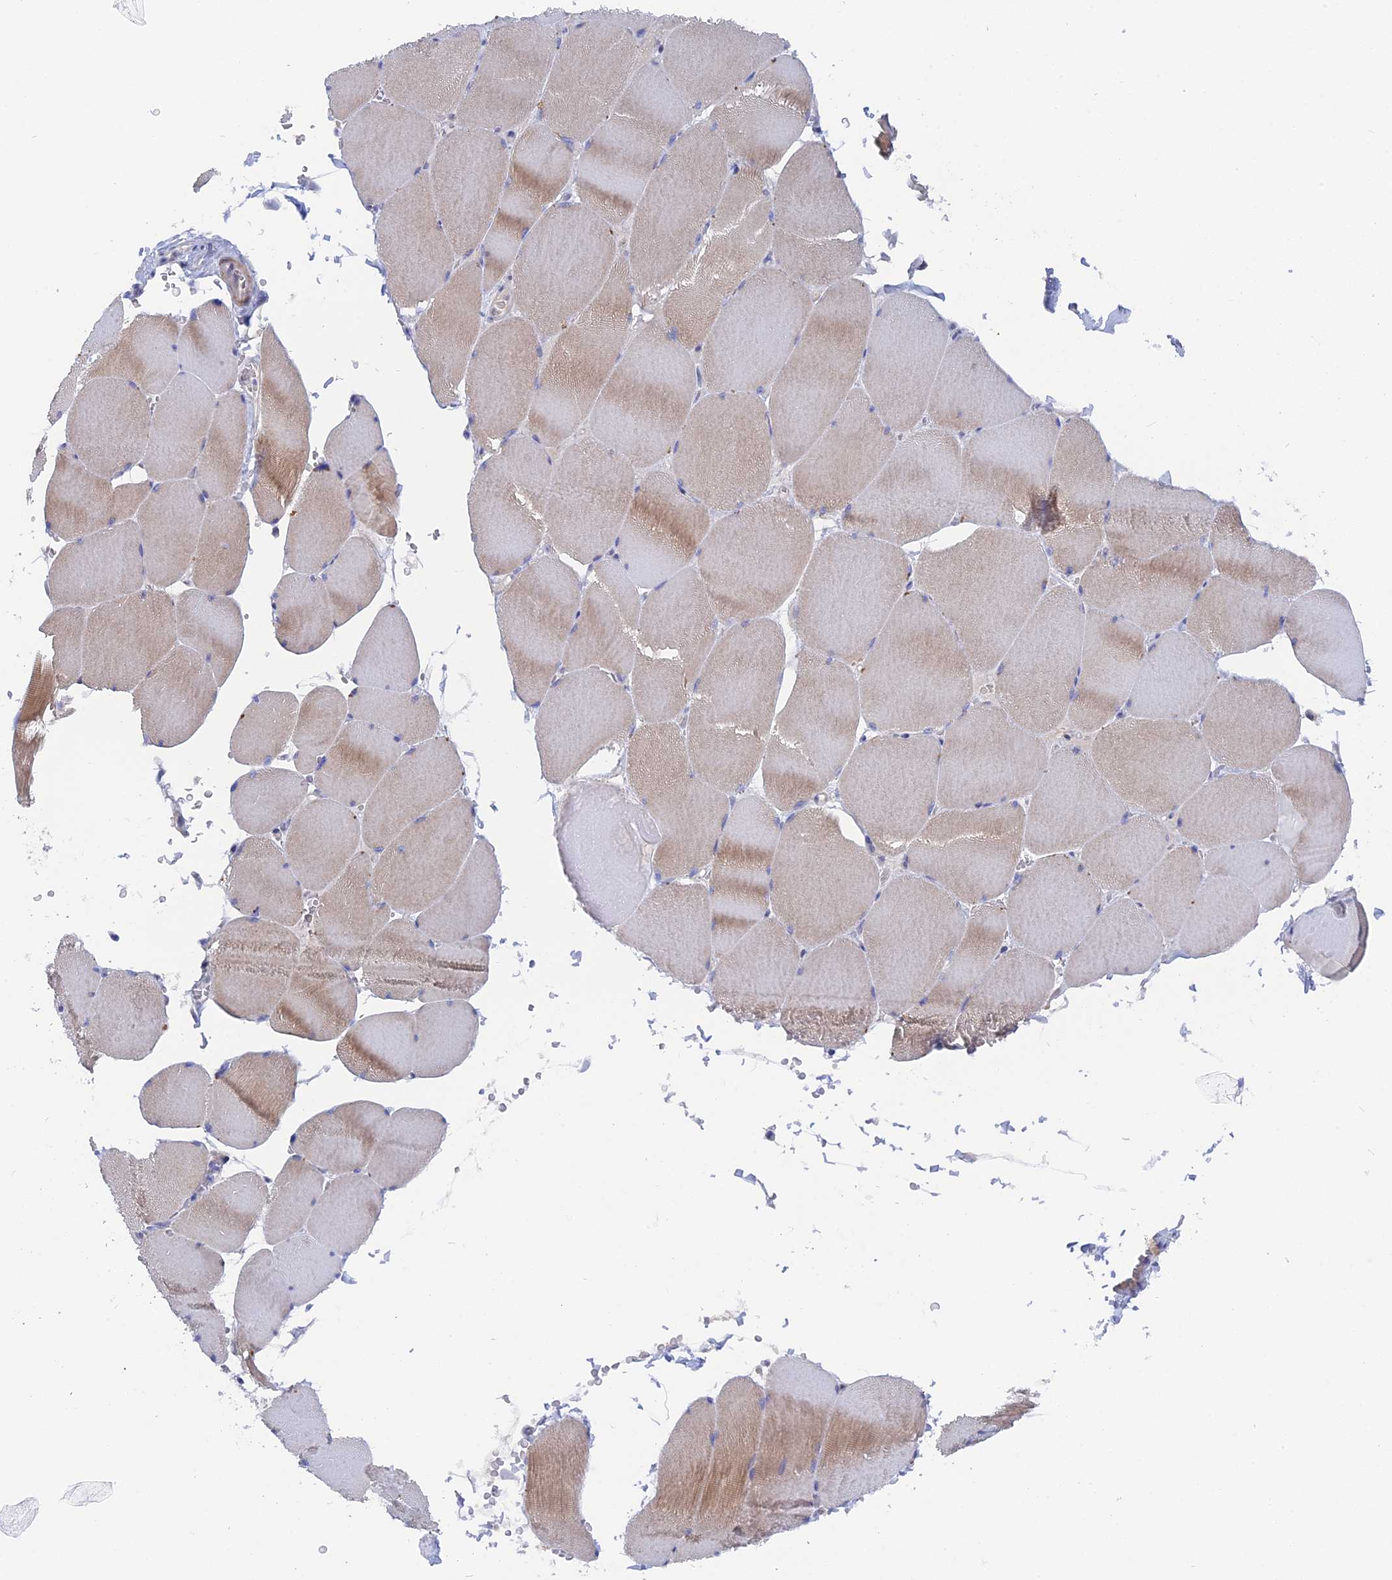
{"staining": {"intensity": "moderate", "quantity": "25%-75%", "location": "cytoplasmic/membranous"}, "tissue": "skeletal muscle", "cell_type": "Myocytes", "image_type": "normal", "snomed": [{"axis": "morphology", "description": "Normal tissue, NOS"}, {"axis": "topography", "description": "Skeletal muscle"}, {"axis": "topography", "description": "Head-Neck"}], "caption": "Skeletal muscle stained for a protein (brown) demonstrates moderate cytoplasmic/membranous positive staining in about 25%-75% of myocytes.", "gene": "BRD2", "patient": {"sex": "male", "age": 66}}